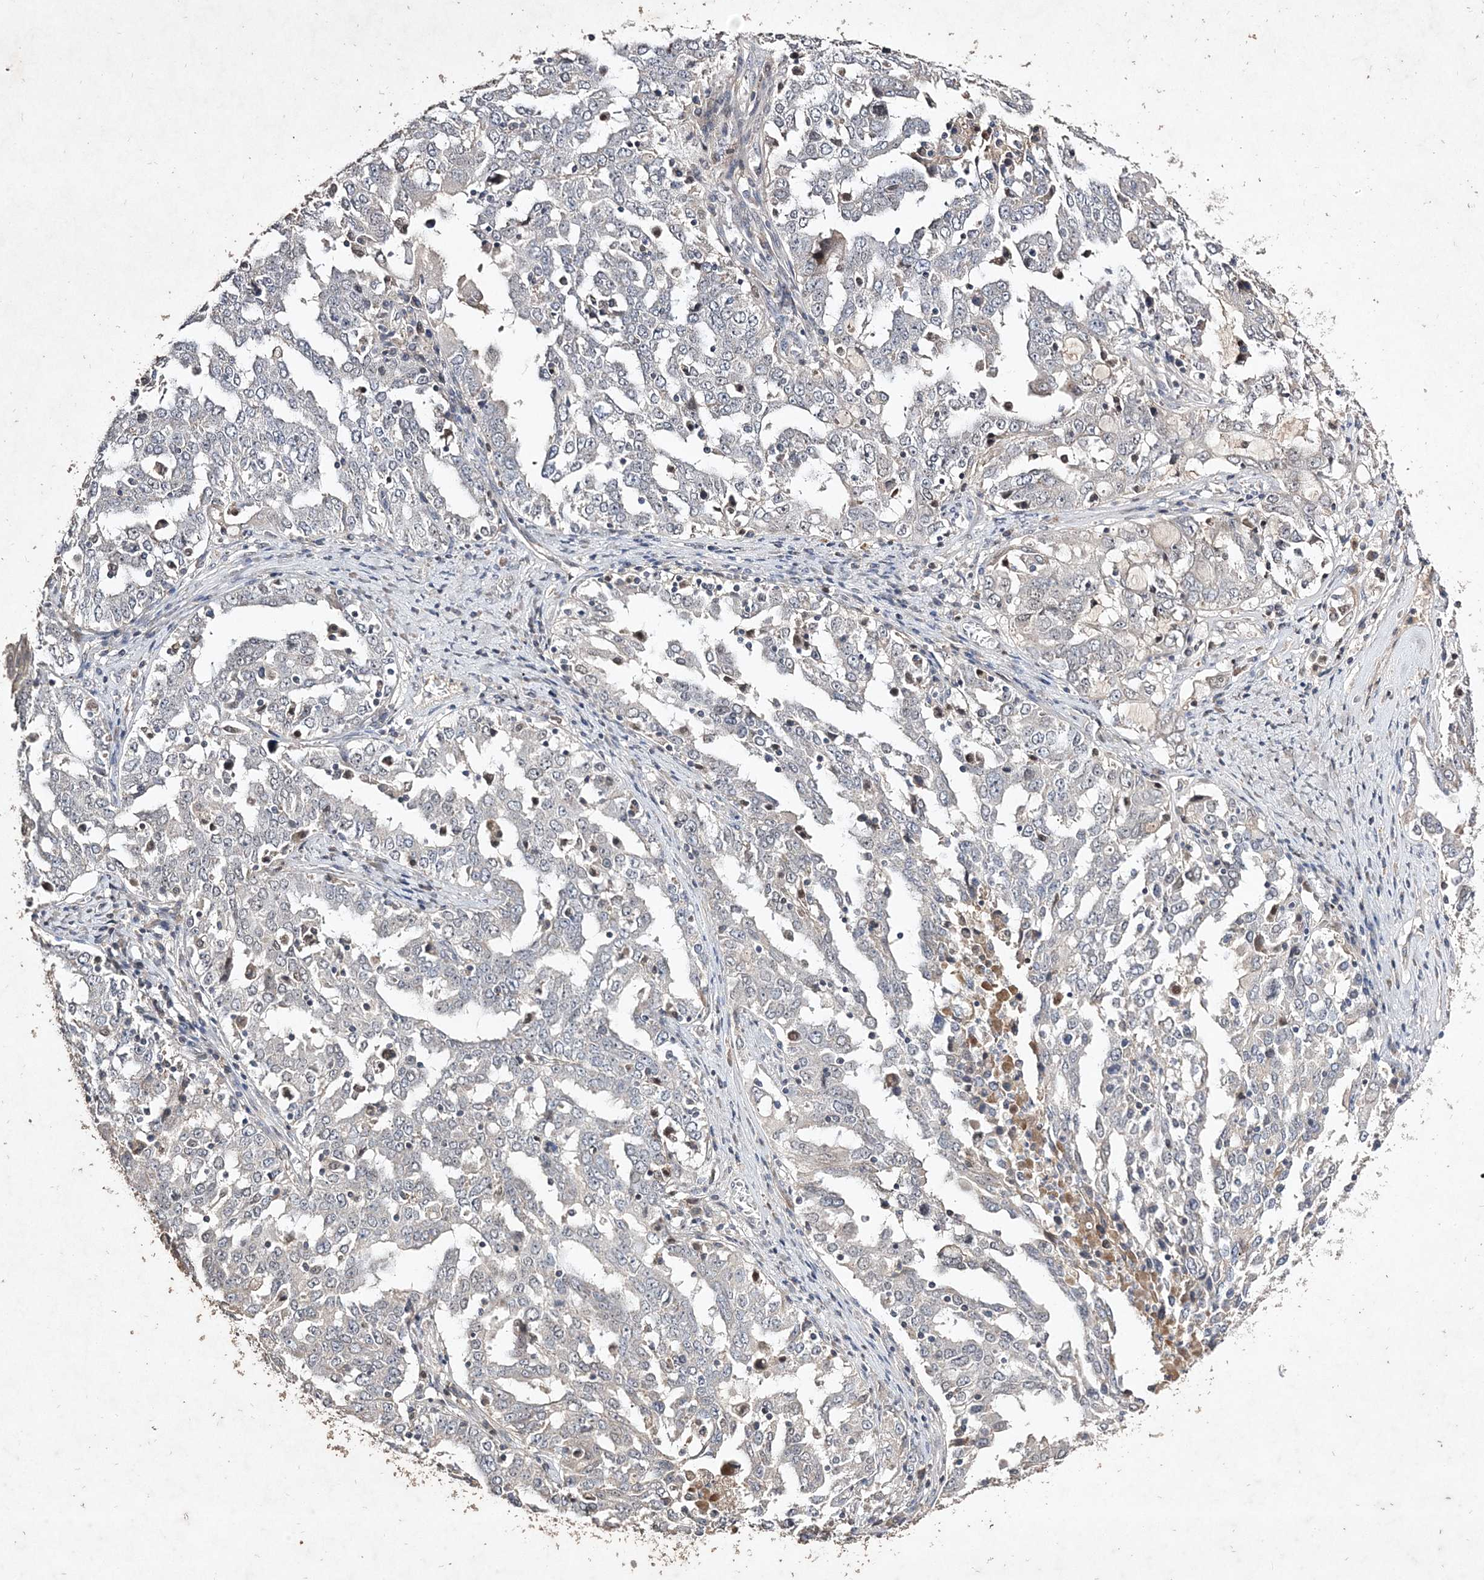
{"staining": {"intensity": "negative", "quantity": "none", "location": "none"}, "tissue": "ovarian cancer", "cell_type": "Tumor cells", "image_type": "cancer", "snomed": [{"axis": "morphology", "description": "Carcinoma, endometroid"}, {"axis": "topography", "description": "Ovary"}], "caption": "High magnification brightfield microscopy of ovarian cancer stained with DAB (3,3'-diaminobenzidine) (brown) and counterstained with hematoxylin (blue): tumor cells show no significant positivity.", "gene": "C3orf38", "patient": {"sex": "female", "age": 62}}